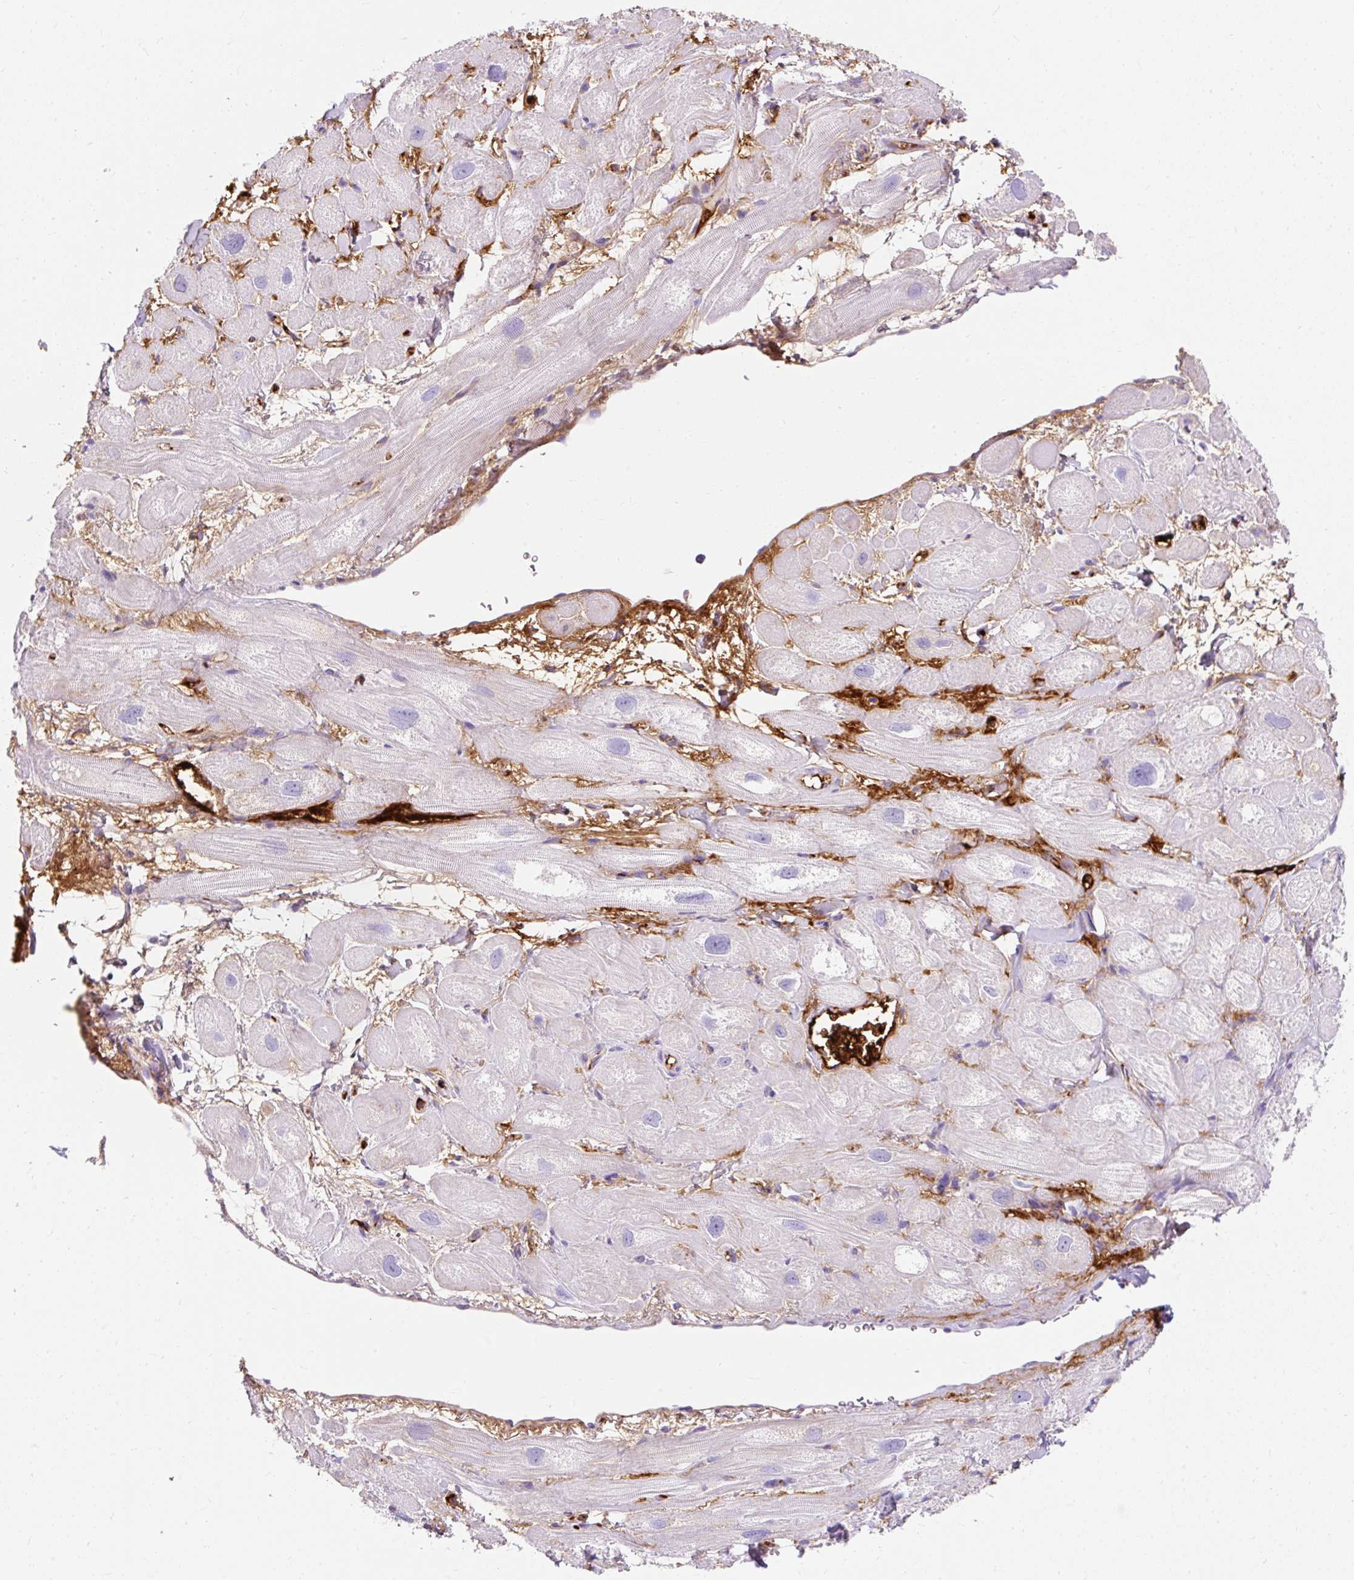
{"staining": {"intensity": "negative", "quantity": "none", "location": "none"}, "tissue": "heart muscle", "cell_type": "Cardiomyocytes", "image_type": "normal", "snomed": [{"axis": "morphology", "description": "Normal tissue, NOS"}, {"axis": "topography", "description": "Heart"}], "caption": "Protein analysis of benign heart muscle shows no significant expression in cardiomyocytes. (Brightfield microscopy of DAB (3,3'-diaminobenzidine) immunohistochemistry at high magnification).", "gene": "APOC2", "patient": {"sex": "male", "age": 49}}